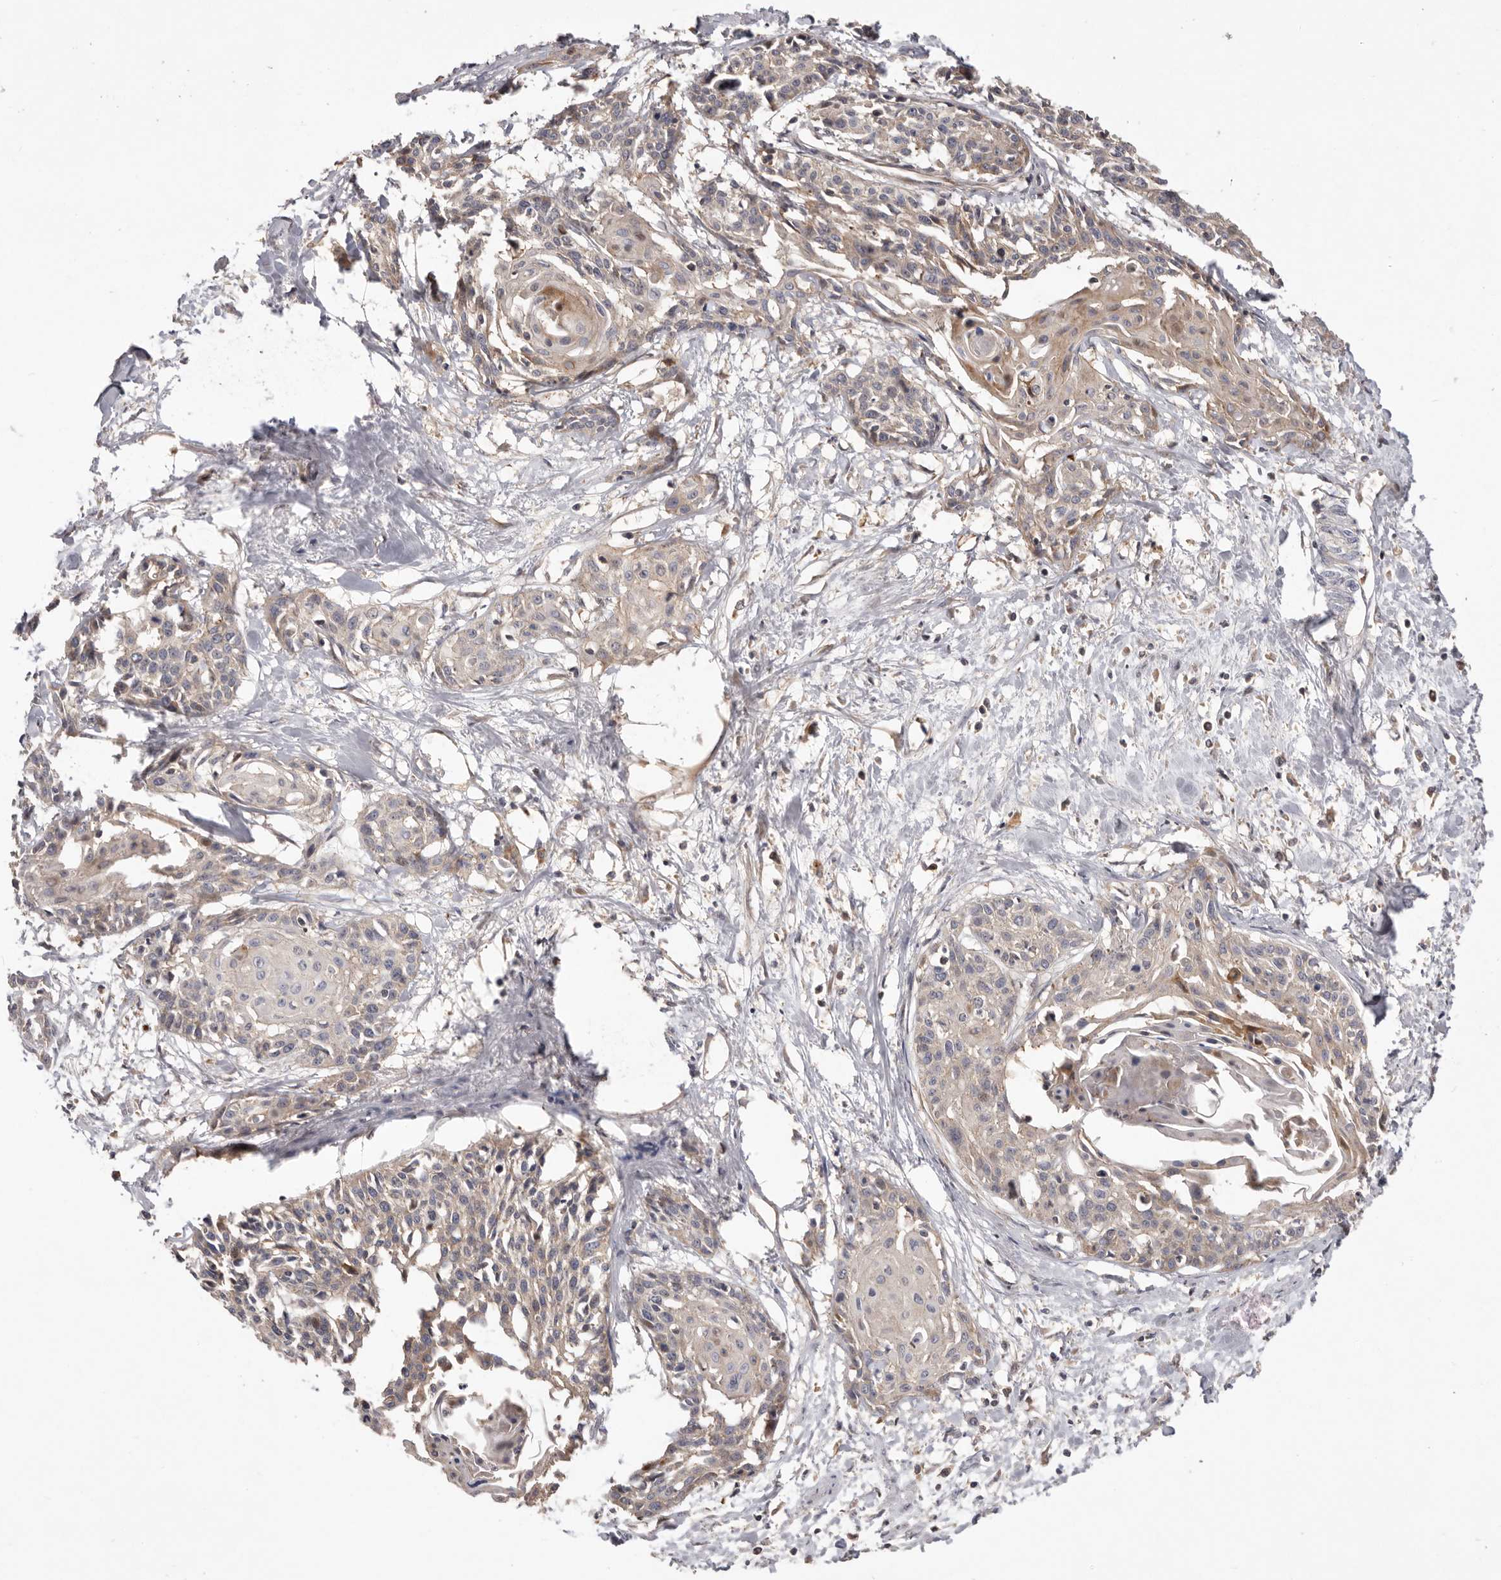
{"staining": {"intensity": "weak", "quantity": "25%-75%", "location": "cytoplasmic/membranous"}, "tissue": "cervical cancer", "cell_type": "Tumor cells", "image_type": "cancer", "snomed": [{"axis": "morphology", "description": "Squamous cell carcinoma, NOS"}, {"axis": "topography", "description": "Cervix"}], "caption": "A histopathology image of squamous cell carcinoma (cervical) stained for a protein exhibits weak cytoplasmic/membranous brown staining in tumor cells. The staining is performed using DAB brown chromogen to label protein expression. The nuclei are counter-stained blue using hematoxylin.", "gene": "DOP1A", "patient": {"sex": "female", "age": 57}}